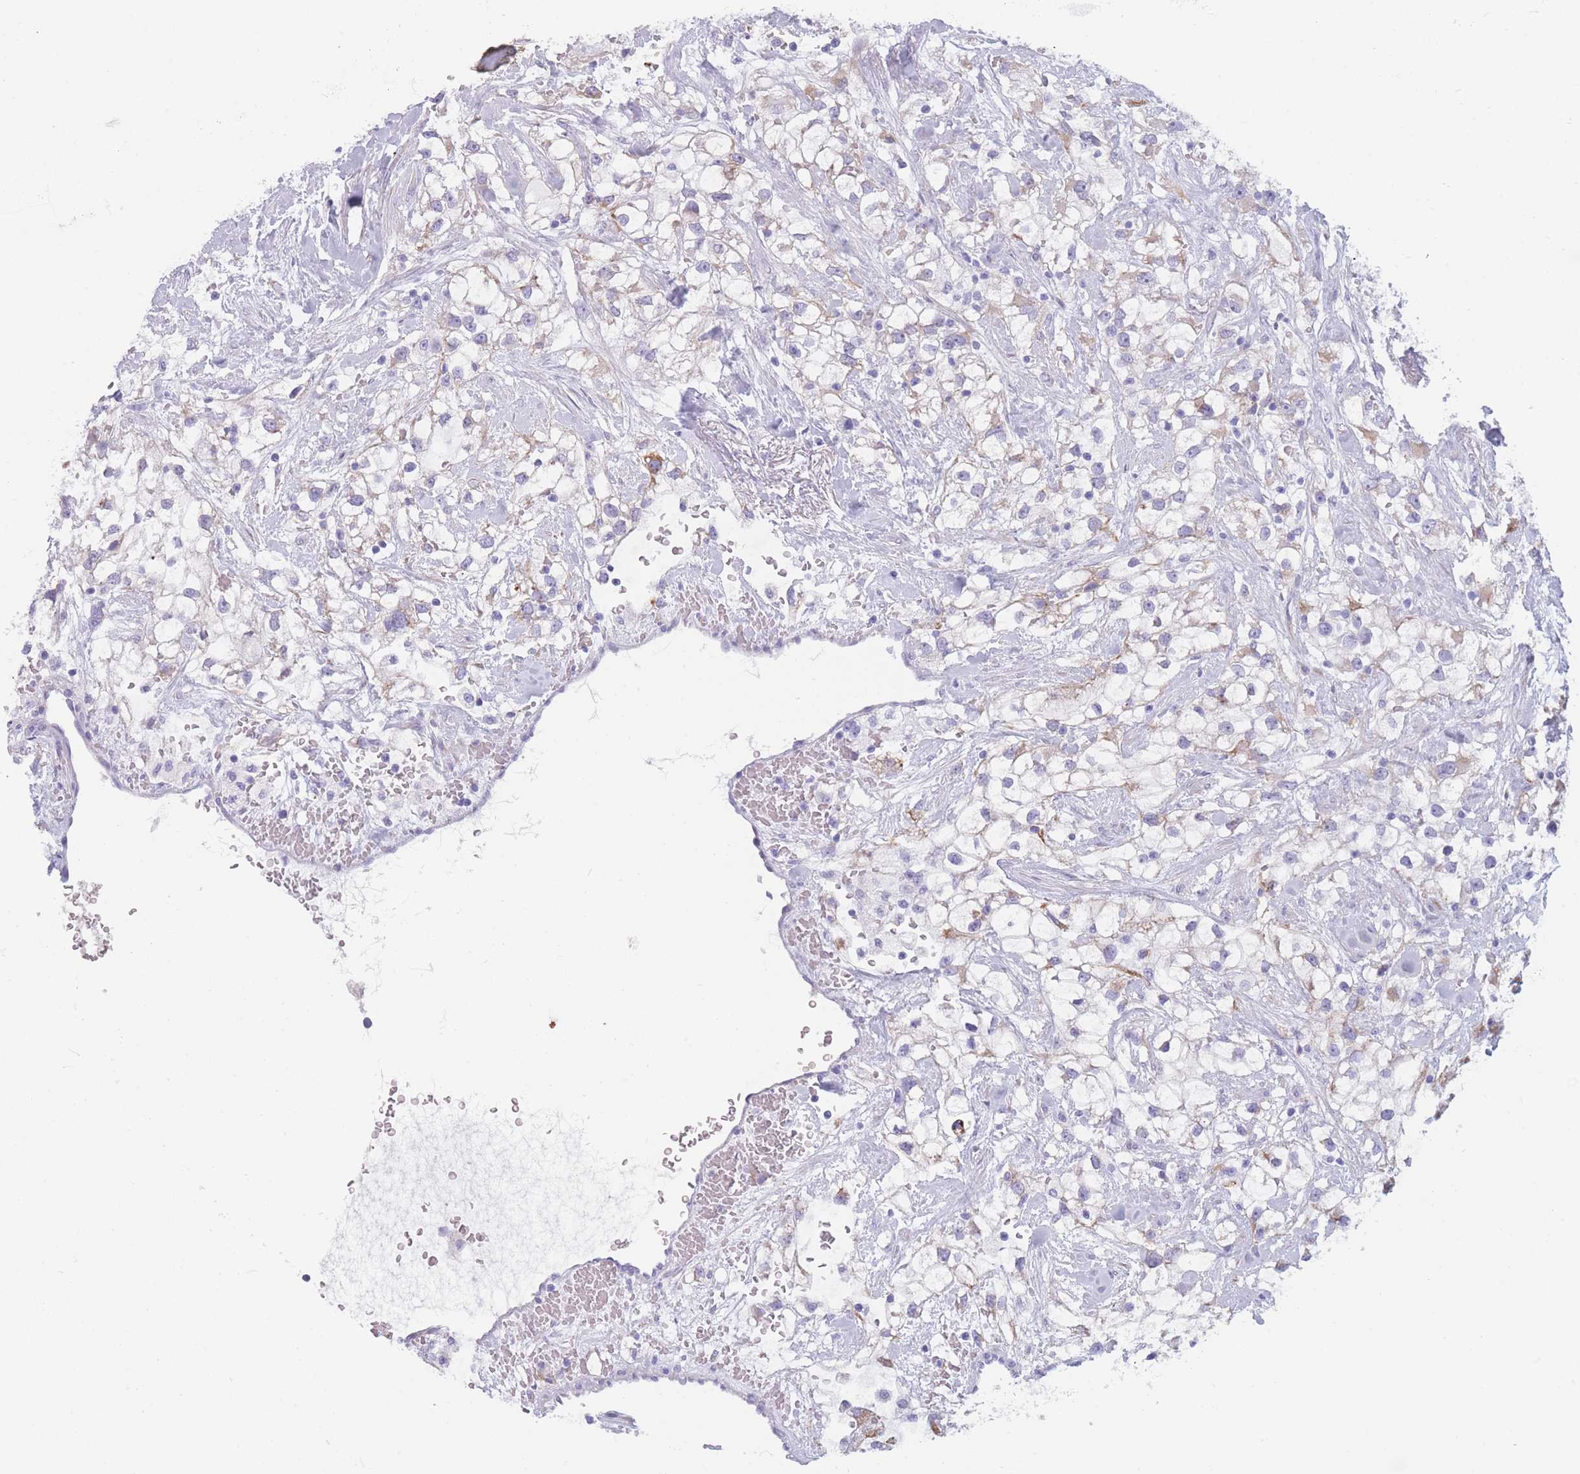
{"staining": {"intensity": "negative", "quantity": "none", "location": "none"}, "tissue": "renal cancer", "cell_type": "Tumor cells", "image_type": "cancer", "snomed": [{"axis": "morphology", "description": "Adenocarcinoma, NOS"}, {"axis": "topography", "description": "Kidney"}], "caption": "Tumor cells are negative for brown protein staining in renal cancer (adenocarcinoma). The staining was performed using DAB (3,3'-diaminobenzidine) to visualize the protein expression in brown, while the nuclei were stained in blue with hematoxylin (Magnification: 20x).", "gene": "COL27A1", "patient": {"sex": "male", "age": 59}}